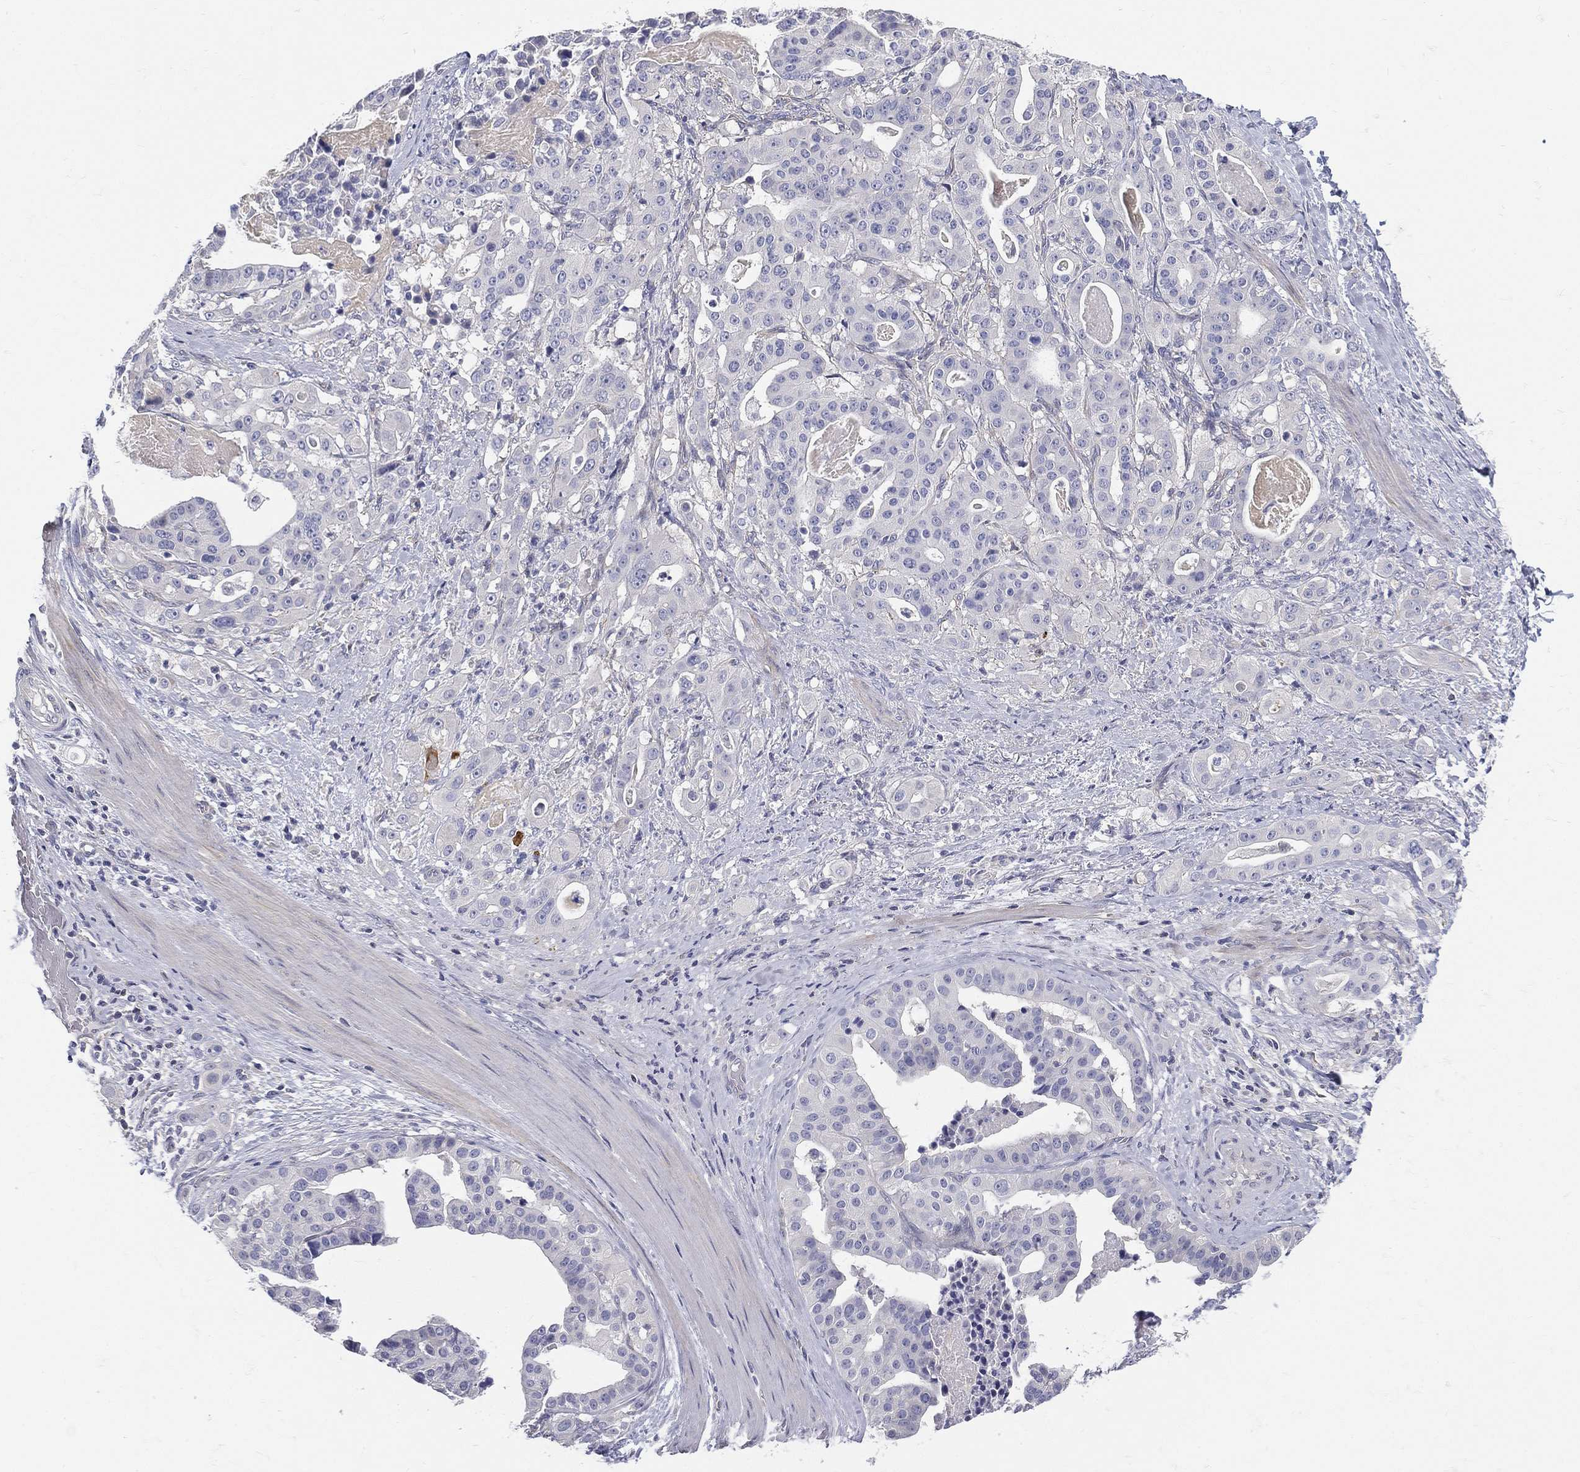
{"staining": {"intensity": "negative", "quantity": "none", "location": "none"}, "tissue": "stomach cancer", "cell_type": "Tumor cells", "image_type": "cancer", "snomed": [{"axis": "morphology", "description": "Adenocarcinoma, NOS"}, {"axis": "topography", "description": "Stomach"}], "caption": "An image of human stomach adenocarcinoma is negative for staining in tumor cells.", "gene": "ETNPPL", "patient": {"sex": "male", "age": 48}}